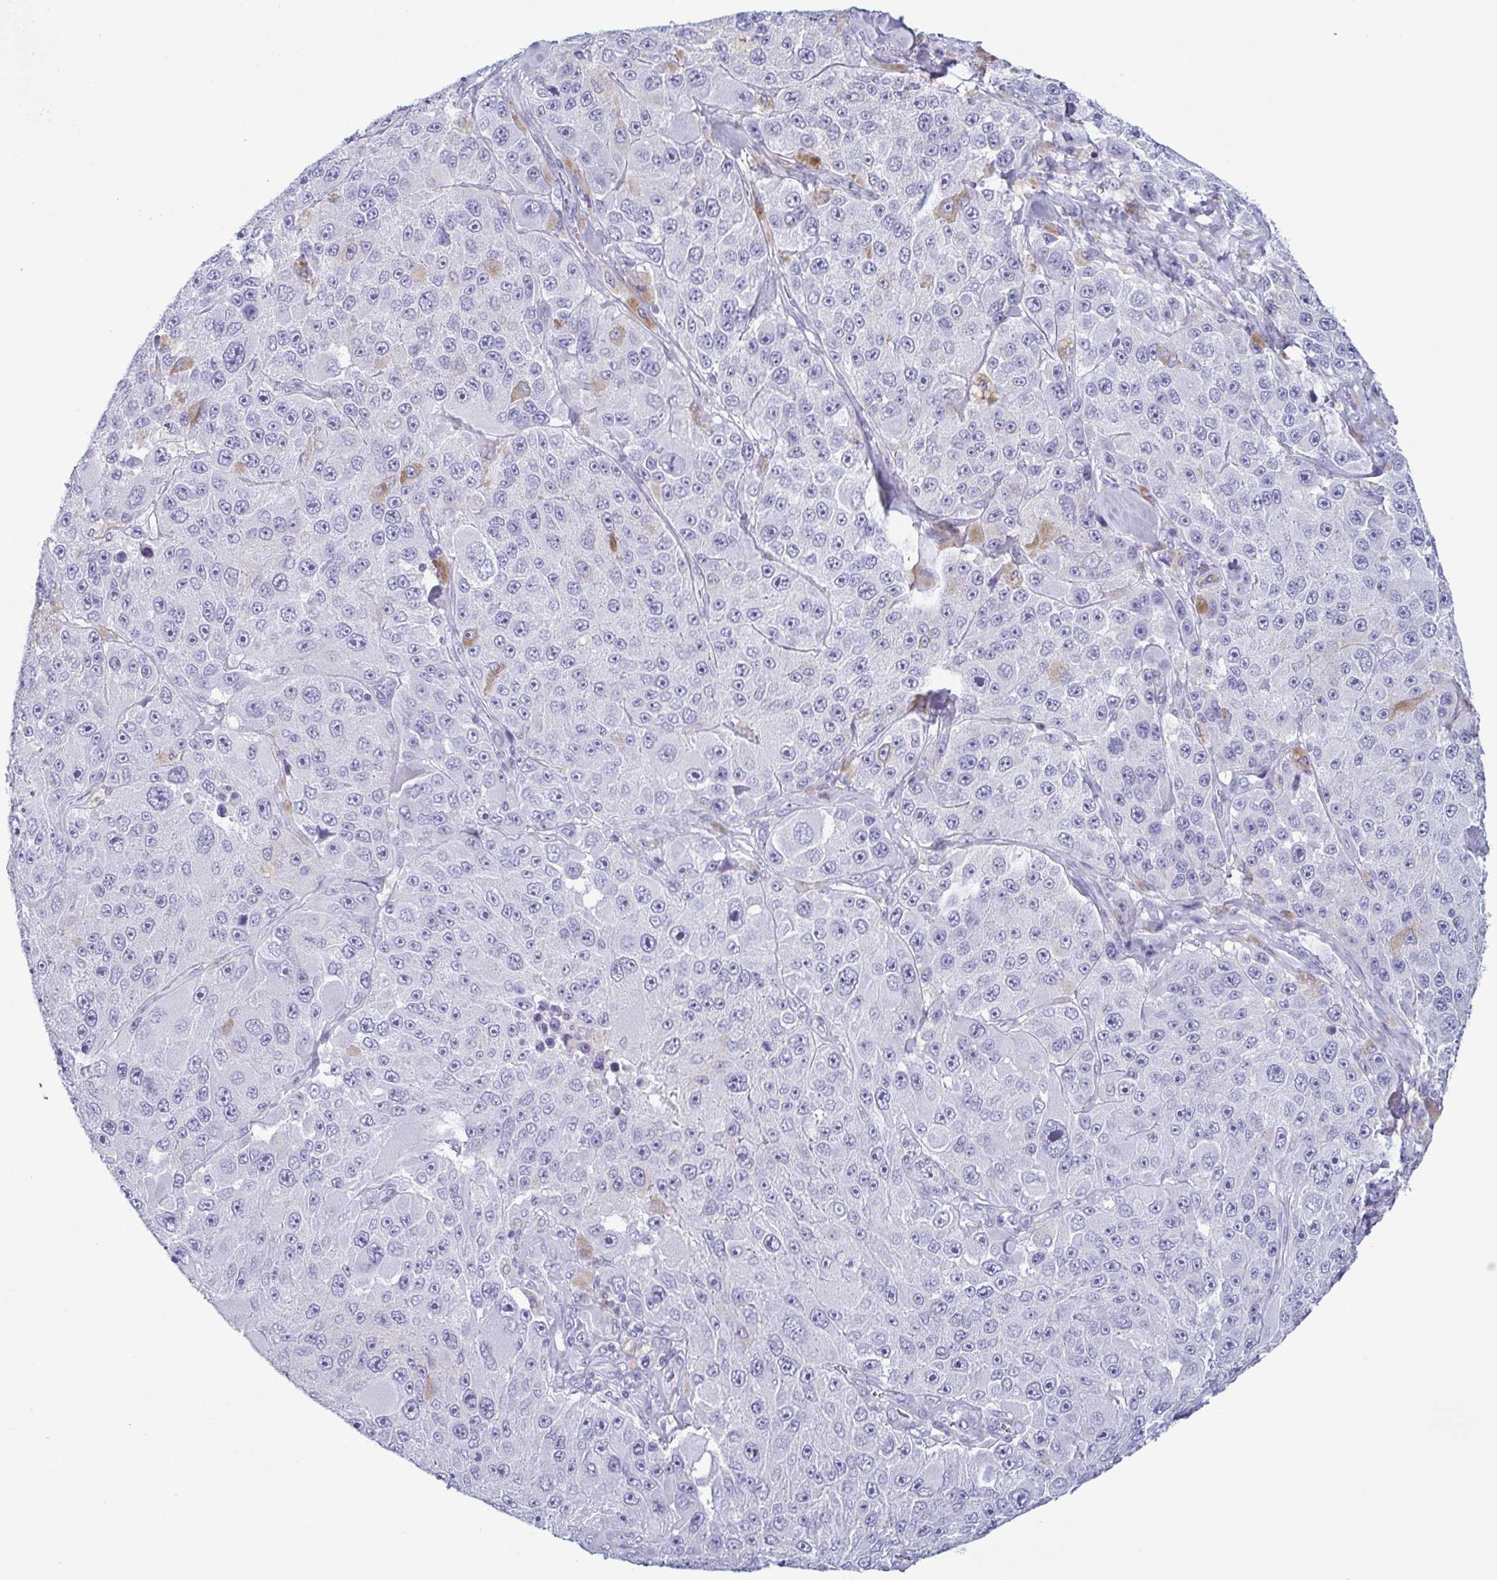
{"staining": {"intensity": "negative", "quantity": "none", "location": "none"}, "tissue": "melanoma", "cell_type": "Tumor cells", "image_type": "cancer", "snomed": [{"axis": "morphology", "description": "Malignant melanoma, Metastatic site"}, {"axis": "topography", "description": "Lymph node"}], "caption": "A micrograph of melanoma stained for a protein shows no brown staining in tumor cells.", "gene": "KRT10", "patient": {"sex": "male", "age": 62}}